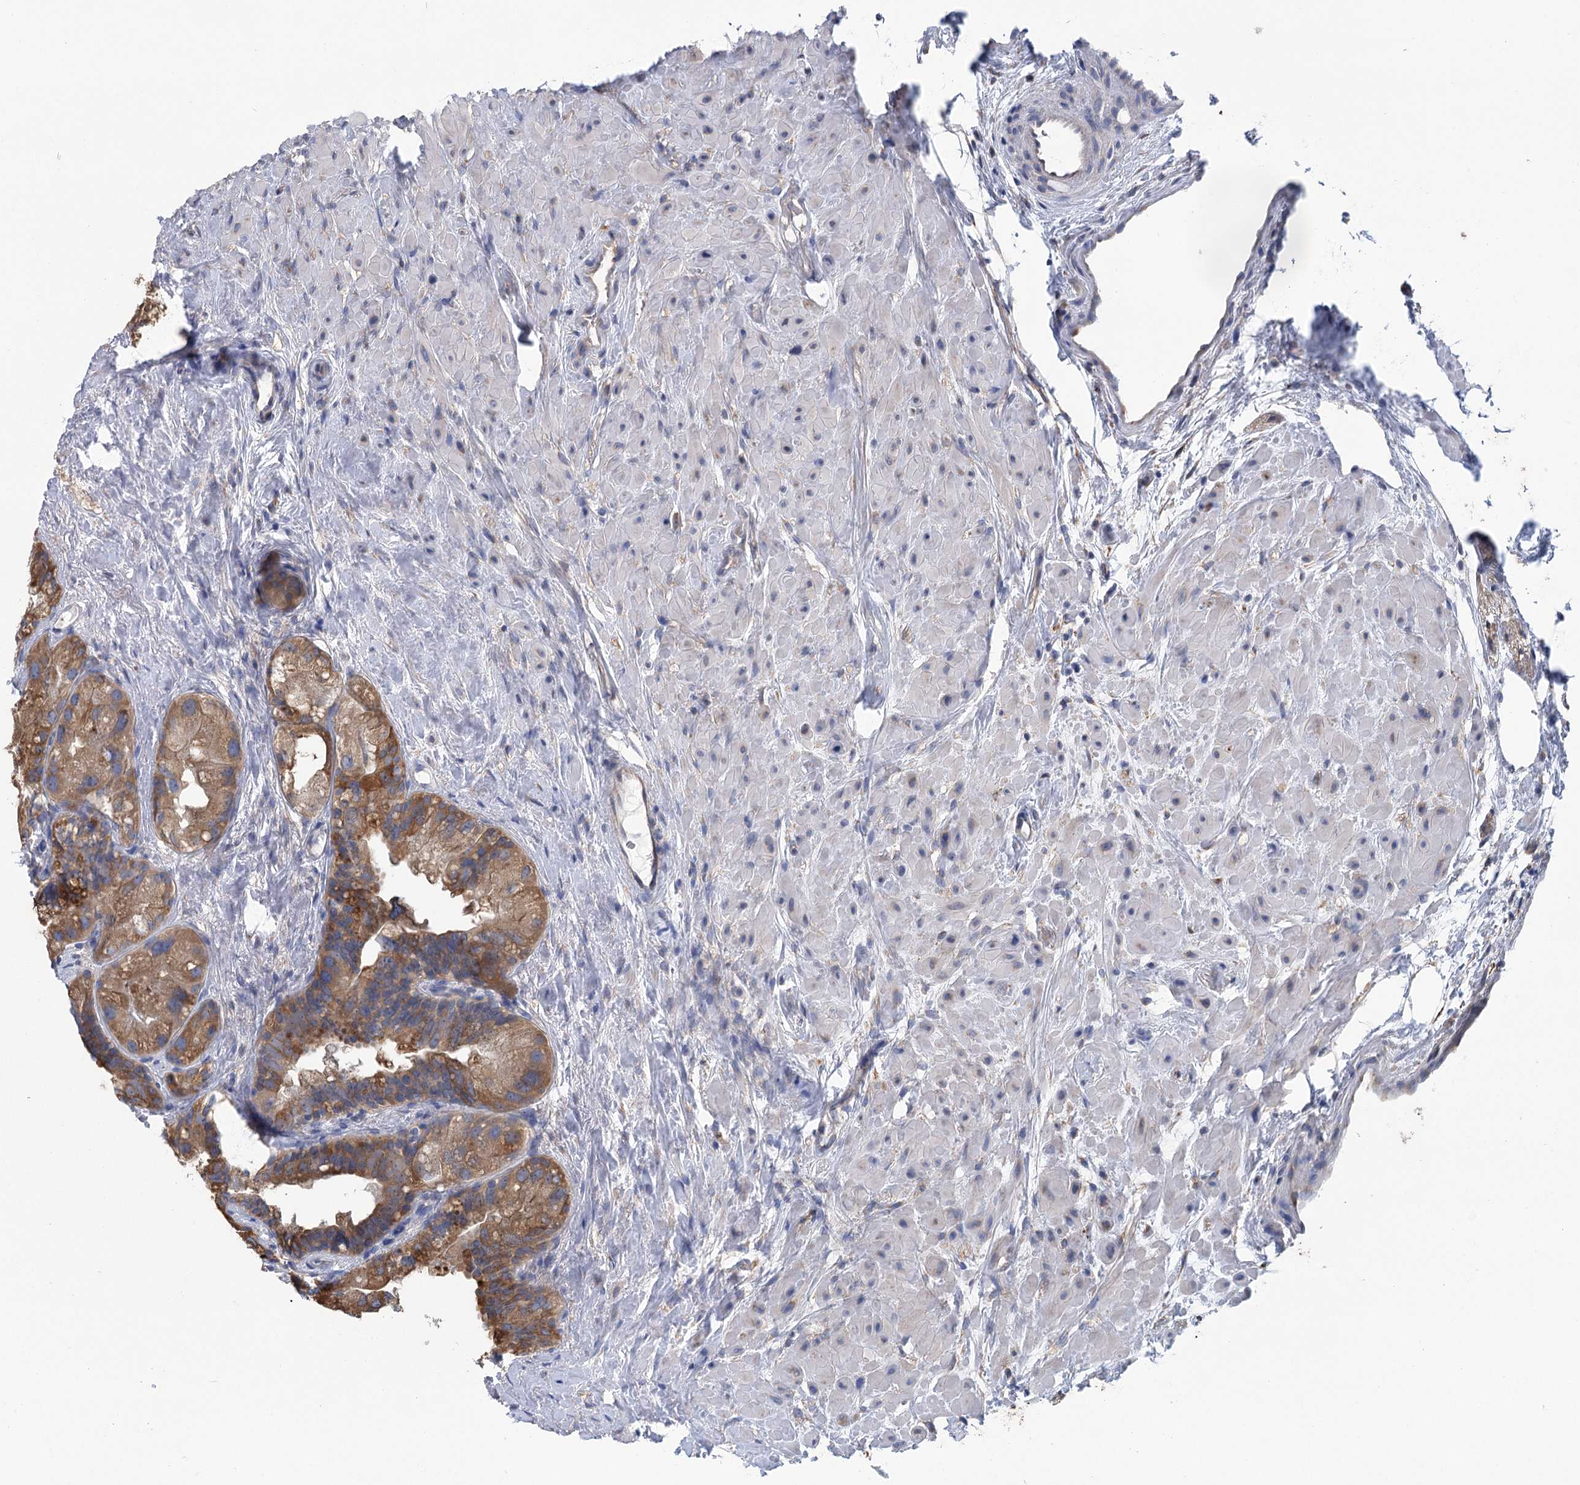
{"staining": {"intensity": "moderate", "quantity": ">75%", "location": "cytoplasmic/membranous"}, "tissue": "prostate cancer", "cell_type": "Tumor cells", "image_type": "cancer", "snomed": [{"axis": "morphology", "description": "Normal tissue, NOS"}, {"axis": "morphology", "description": "Adenocarcinoma, Low grade"}, {"axis": "topography", "description": "Prostate"}], "caption": "Tumor cells exhibit moderate cytoplasmic/membranous expression in about >75% of cells in prostate cancer (low-grade adenocarcinoma).", "gene": "METTL24", "patient": {"sex": "male", "age": 72}}